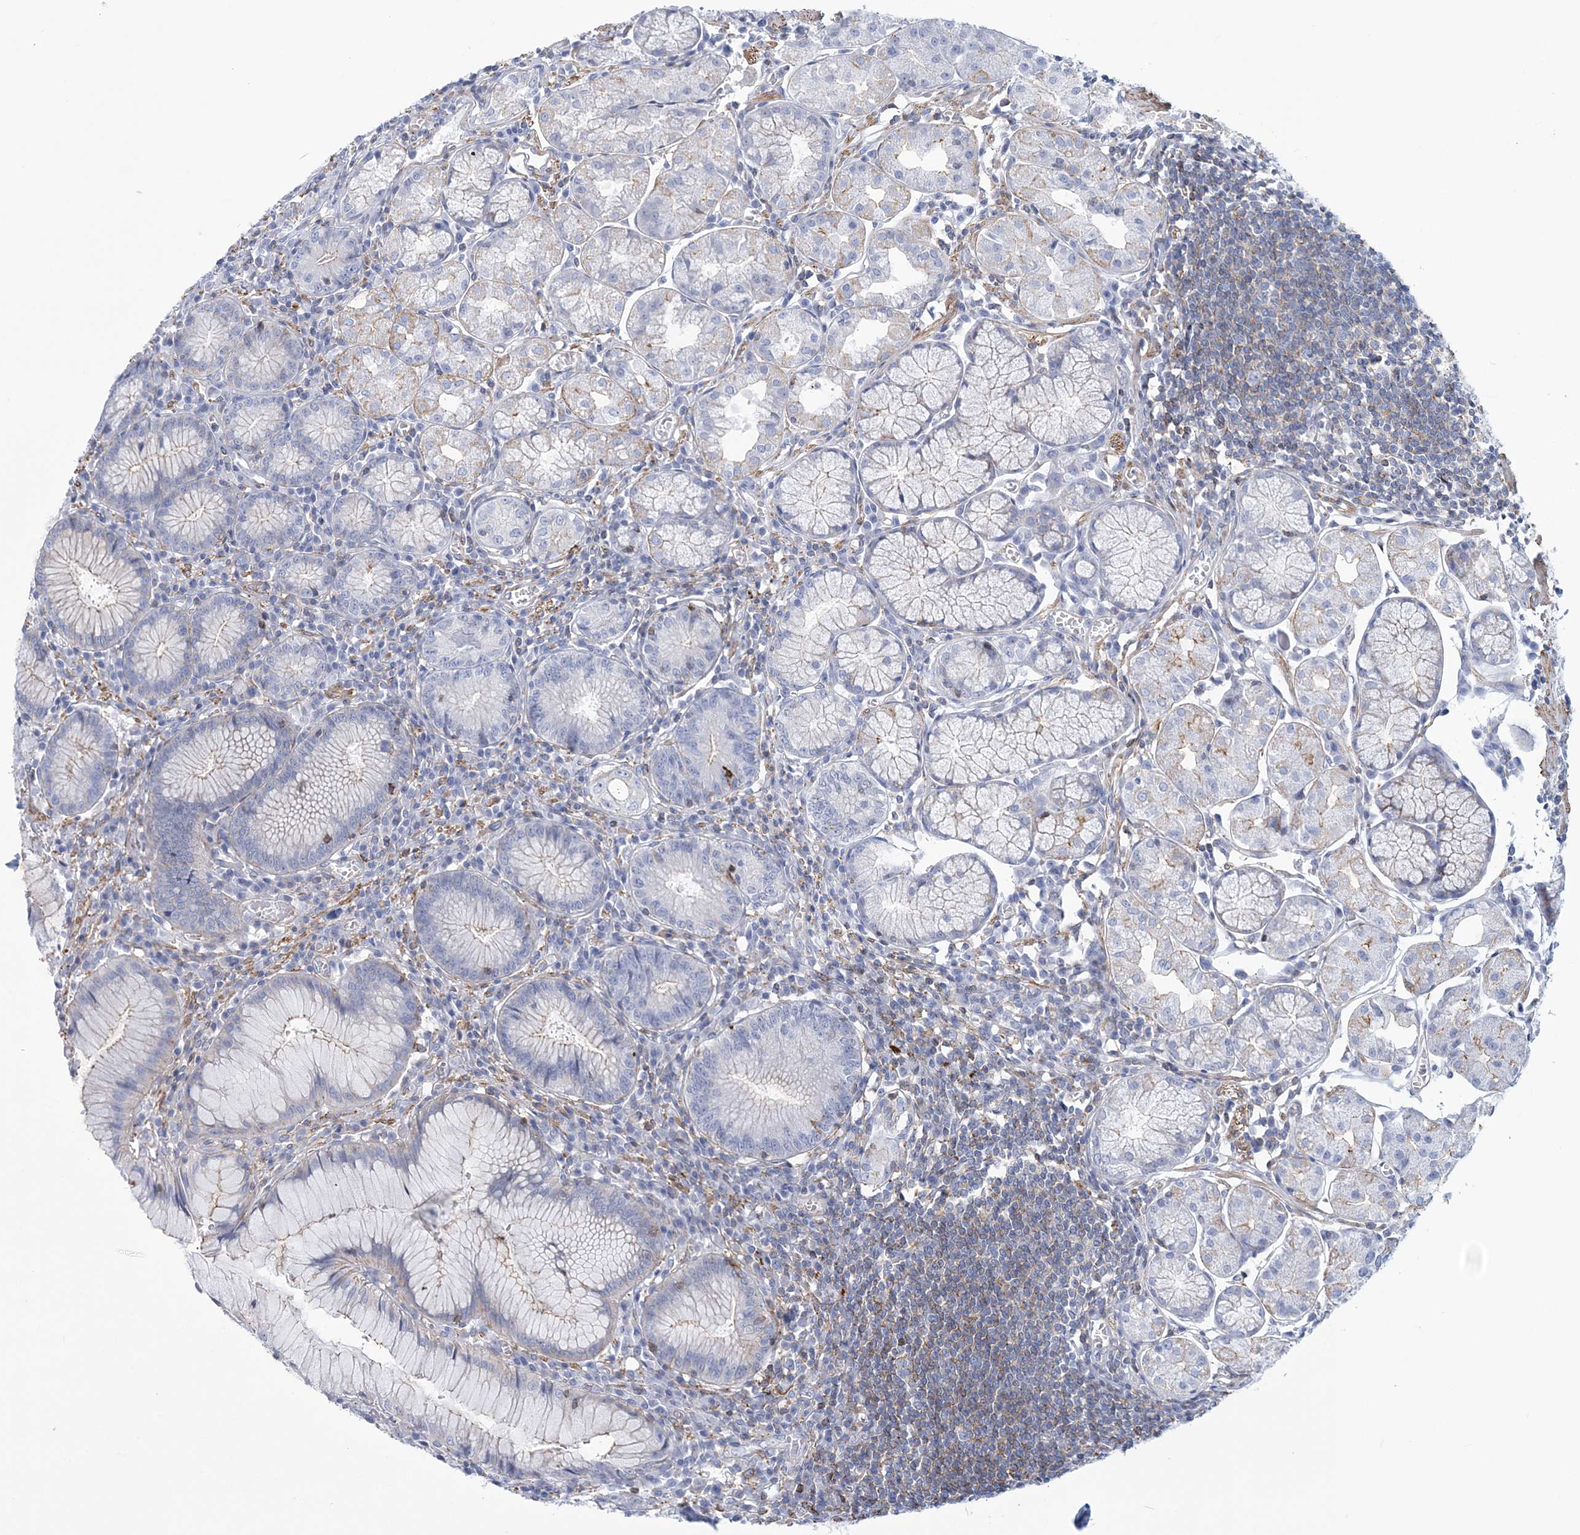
{"staining": {"intensity": "weak", "quantity": "<25%", "location": "cytoplasmic/membranous"}, "tissue": "stomach", "cell_type": "Glandular cells", "image_type": "normal", "snomed": [{"axis": "morphology", "description": "Normal tissue, NOS"}, {"axis": "topography", "description": "Stomach"}], "caption": "DAB immunohistochemical staining of unremarkable stomach demonstrates no significant expression in glandular cells. (Immunohistochemistry, brightfield microscopy, high magnification).", "gene": "C11orf21", "patient": {"sex": "male", "age": 55}}